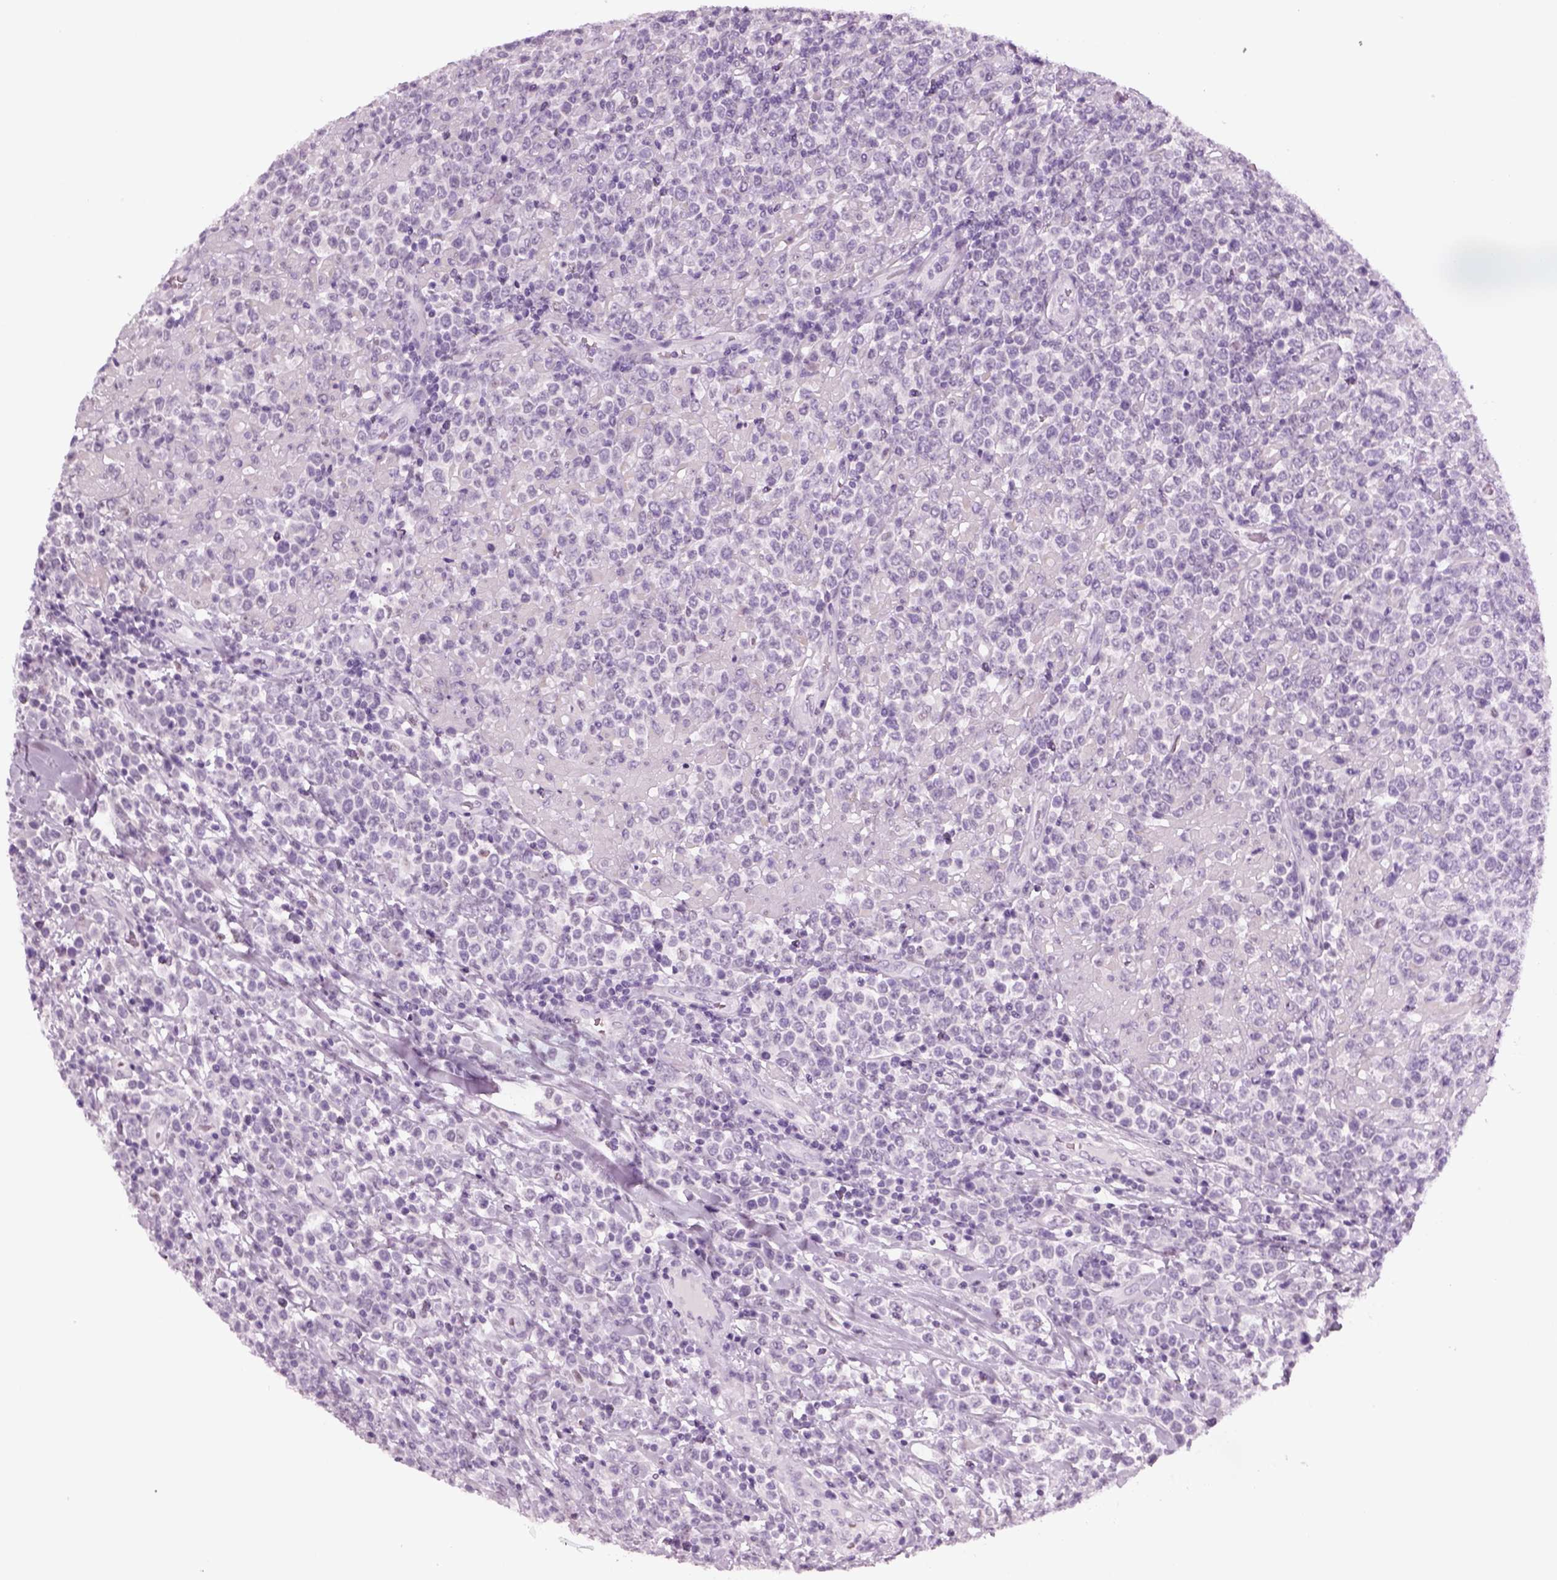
{"staining": {"intensity": "negative", "quantity": "none", "location": "none"}, "tissue": "lymphoma", "cell_type": "Tumor cells", "image_type": "cancer", "snomed": [{"axis": "morphology", "description": "Malignant lymphoma, non-Hodgkin's type, High grade"}, {"axis": "topography", "description": "Soft tissue"}], "caption": "Histopathology image shows no protein positivity in tumor cells of malignant lymphoma, non-Hodgkin's type (high-grade) tissue.", "gene": "KRT75", "patient": {"sex": "female", "age": 56}}